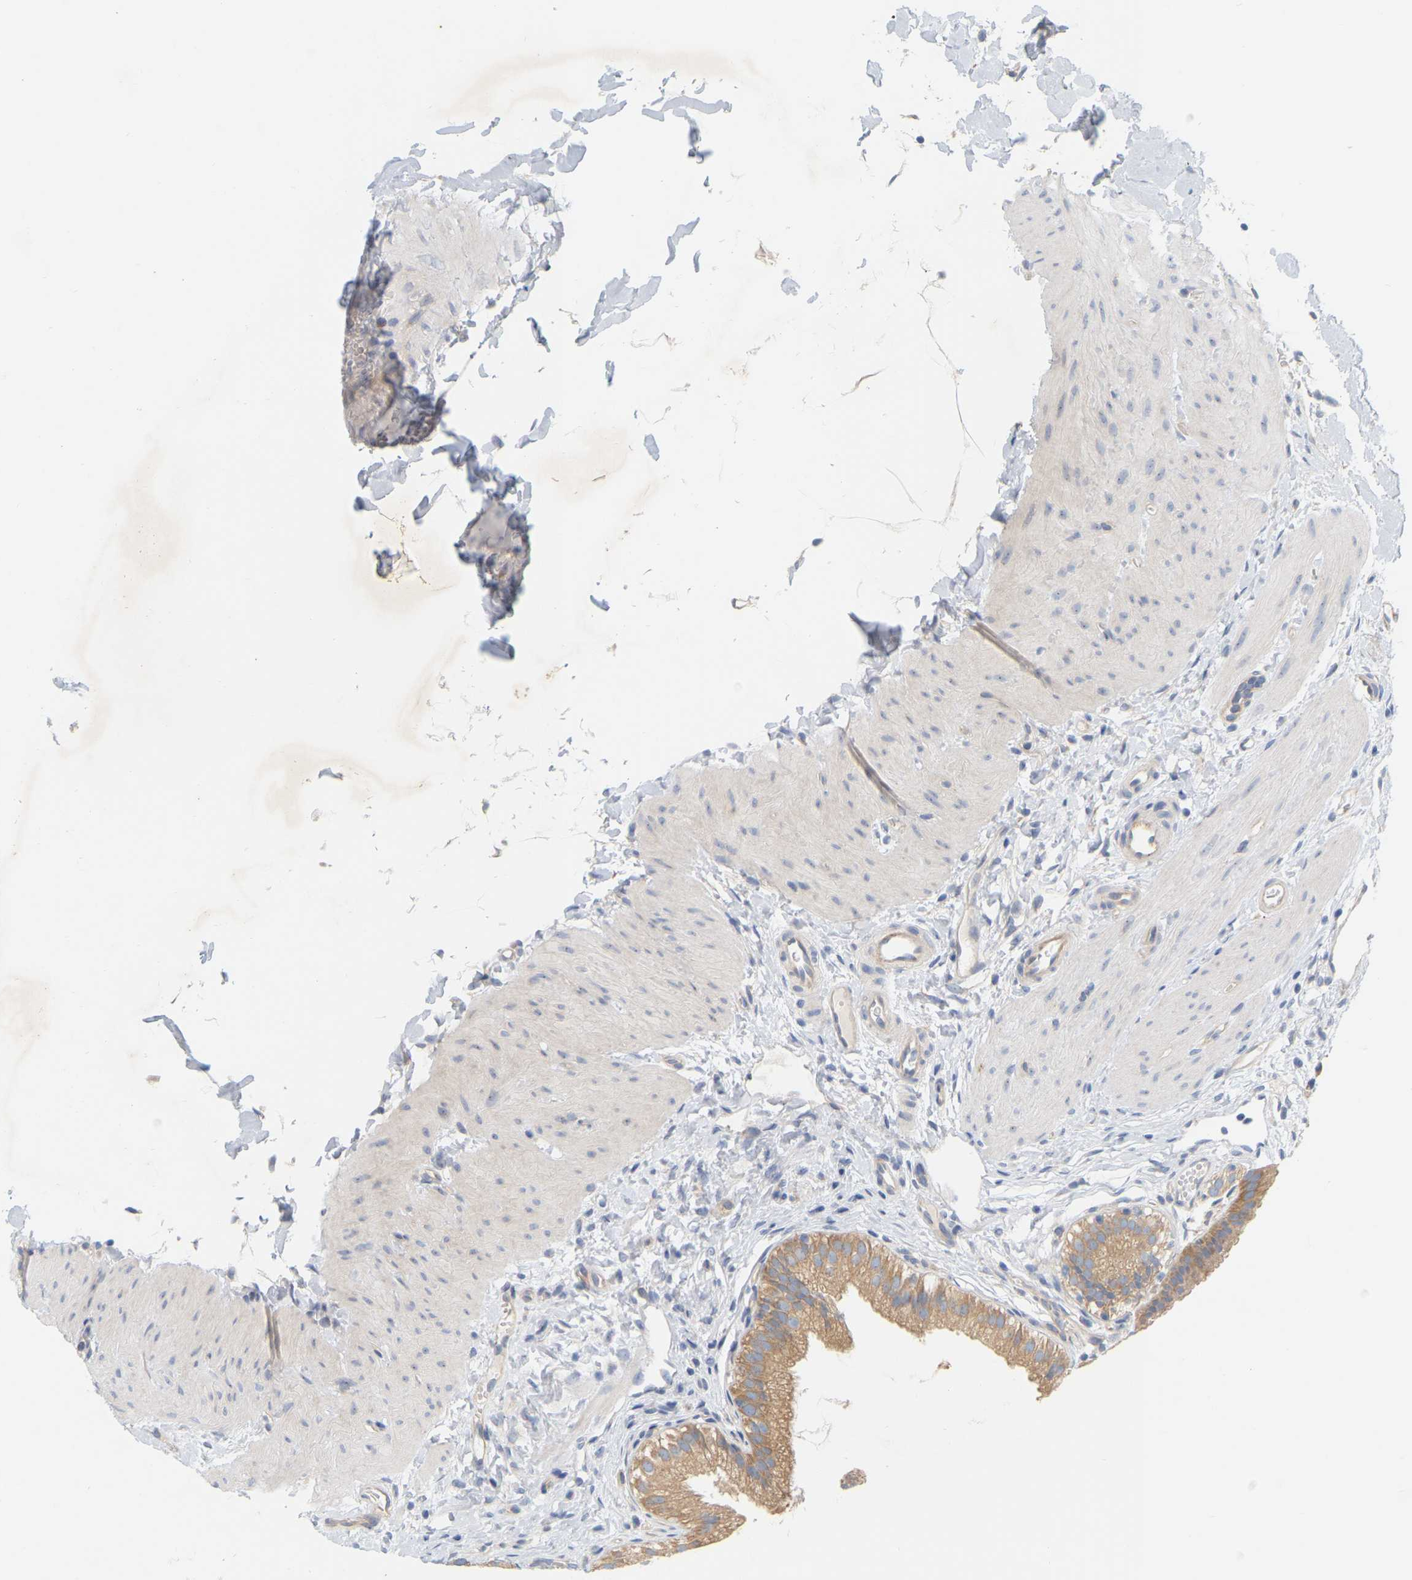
{"staining": {"intensity": "moderate", "quantity": ">75%", "location": "cytoplasmic/membranous"}, "tissue": "gallbladder", "cell_type": "Glandular cells", "image_type": "normal", "snomed": [{"axis": "morphology", "description": "Normal tissue, NOS"}, {"axis": "topography", "description": "Gallbladder"}], "caption": "Immunohistochemistry (DAB) staining of unremarkable human gallbladder demonstrates moderate cytoplasmic/membranous protein staining in about >75% of glandular cells. The staining was performed using DAB (3,3'-diaminobenzidine), with brown indicating positive protein expression. Nuclei are stained blue with hematoxylin.", "gene": "MINDY4", "patient": {"sex": "female", "age": 26}}